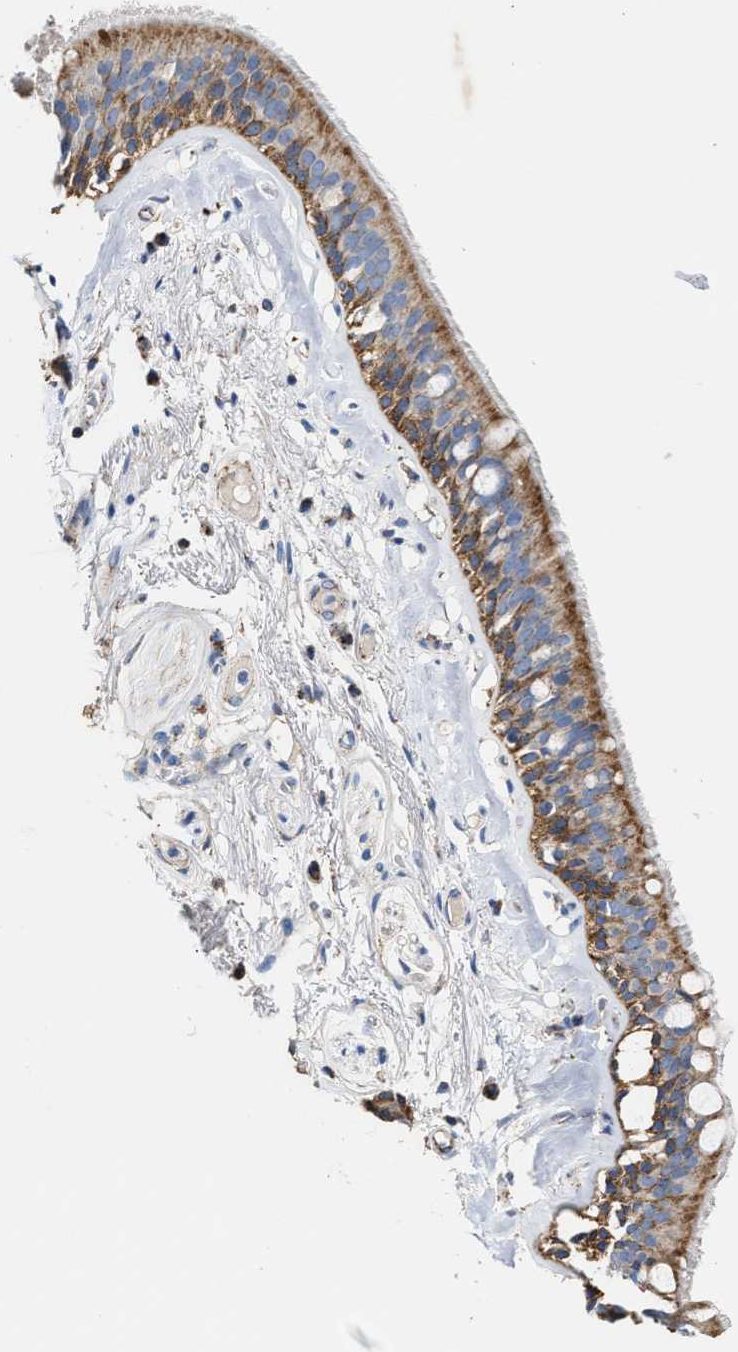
{"staining": {"intensity": "moderate", "quantity": ">75%", "location": "cytoplasmic/membranous"}, "tissue": "bronchus", "cell_type": "Respiratory epithelial cells", "image_type": "normal", "snomed": [{"axis": "morphology", "description": "Normal tissue, NOS"}, {"axis": "topography", "description": "Cartilage tissue"}], "caption": "A photomicrograph of bronchus stained for a protein shows moderate cytoplasmic/membranous brown staining in respiratory epithelial cells. (brown staining indicates protein expression, while blue staining denotes nuclei).", "gene": "MECR", "patient": {"sex": "female", "age": 63}}